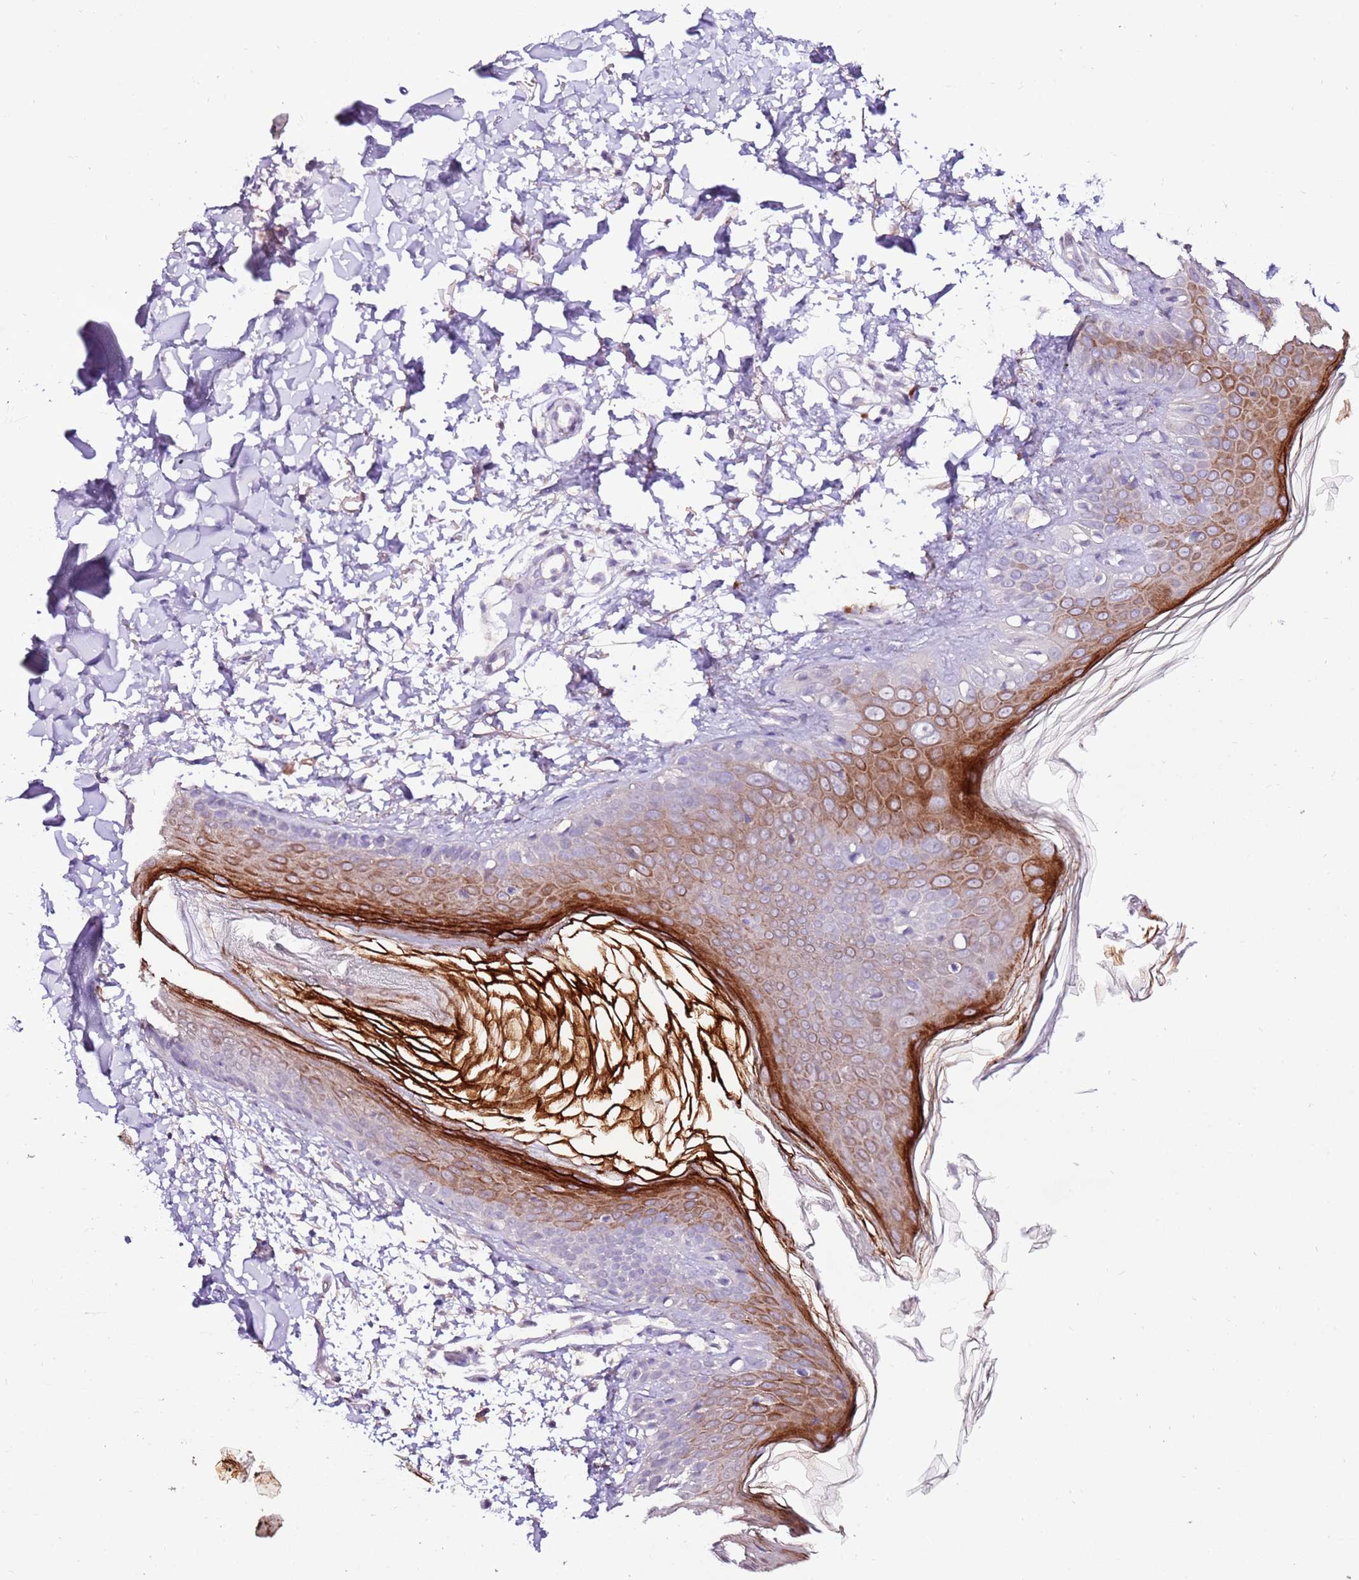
{"staining": {"intensity": "negative", "quantity": "none", "location": "none"}, "tissue": "skin", "cell_type": "Fibroblasts", "image_type": "normal", "snomed": [{"axis": "morphology", "description": "Normal tissue, NOS"}, {"axis": "topography", "description": "Skin"}], "caption": "The histopathology image exhibits no staining of fibroblasts in unremarkable skin. Nuclei are stained in blue.", "gene": "ART5", "patient": {"sex": "male", "age": 37}}